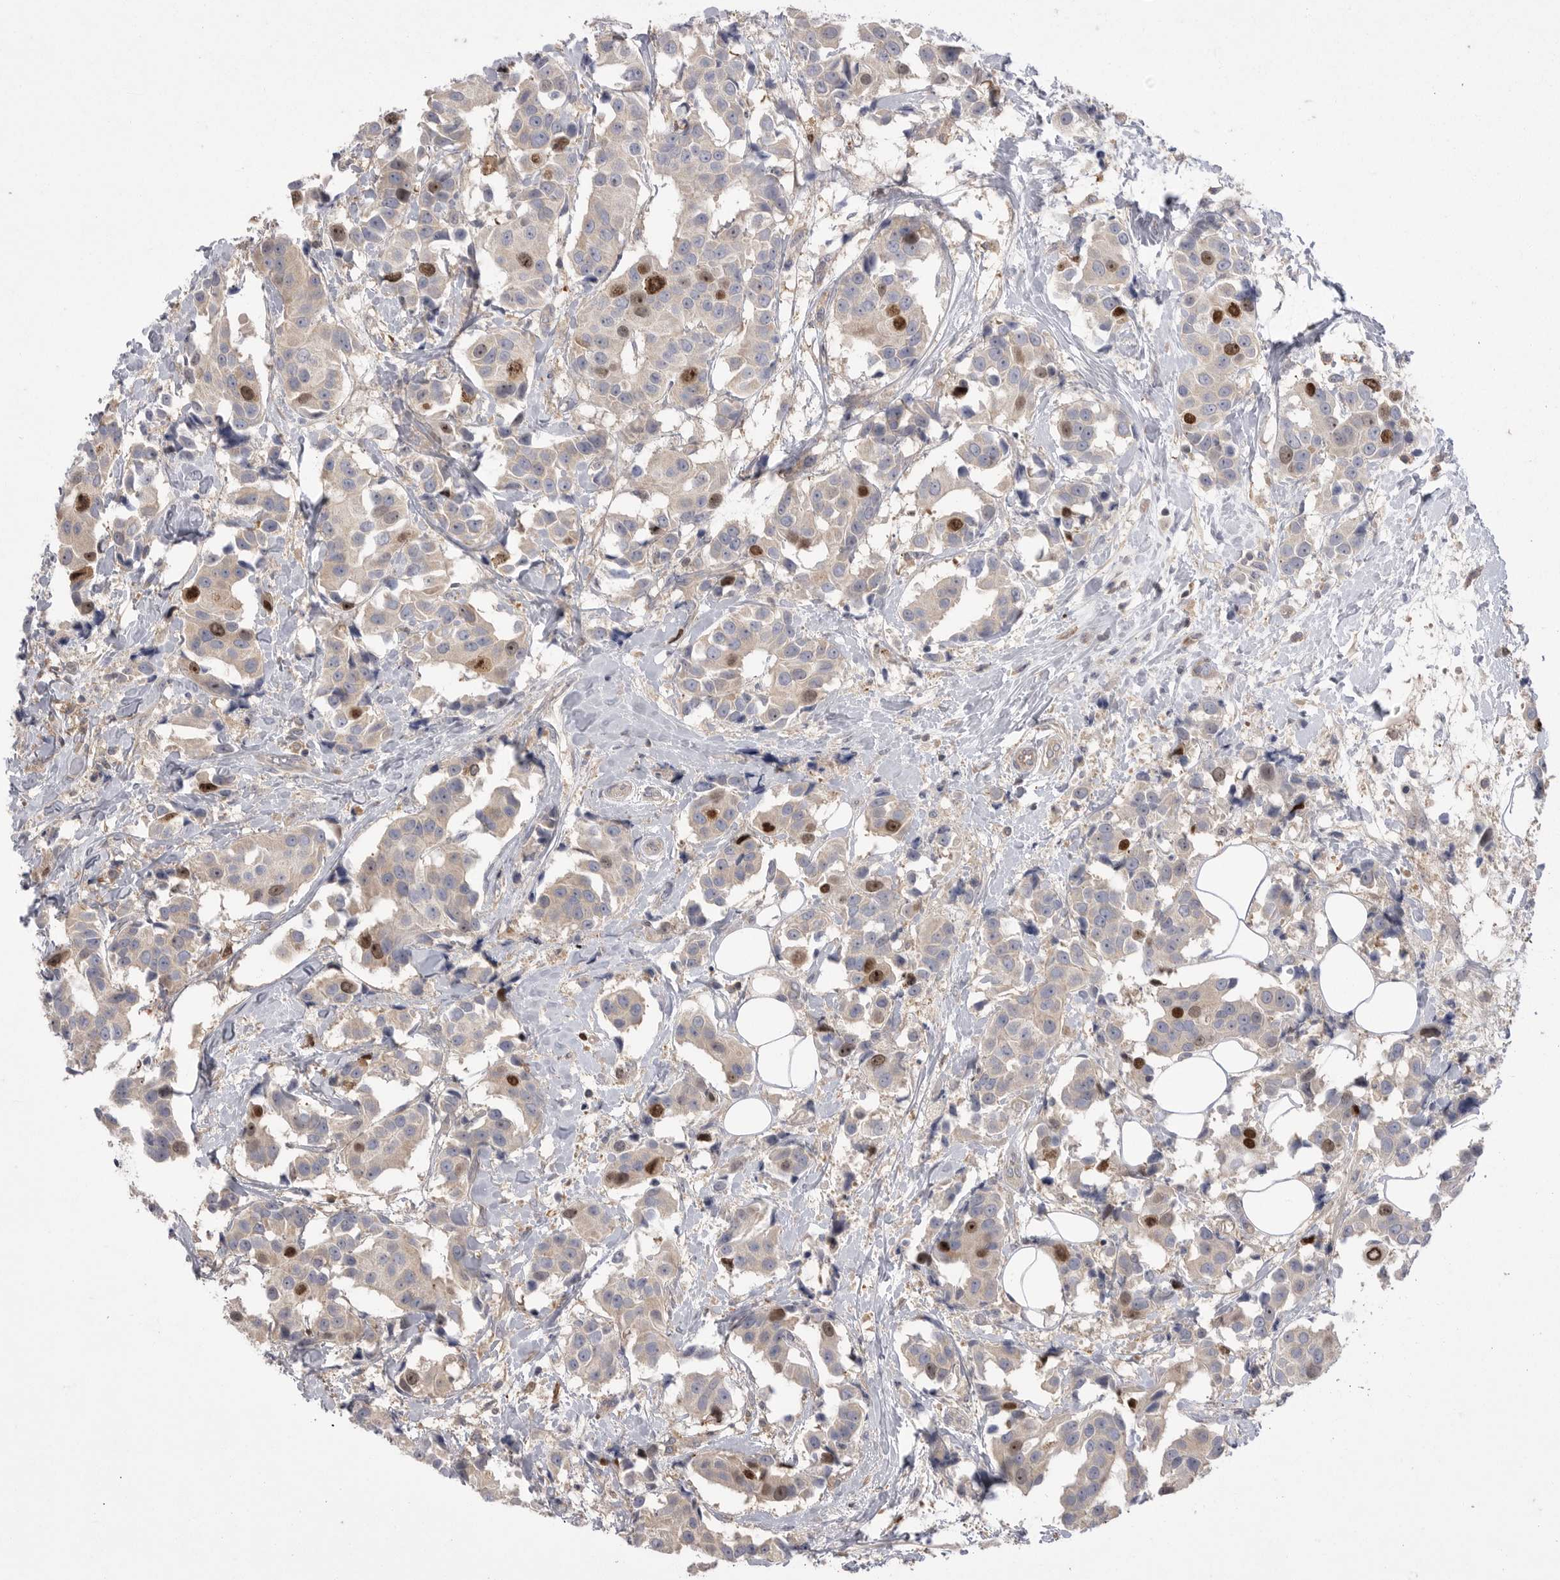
{"staining": {"intensity": "strong", "quantity": "<25%", "location": "cytoplasmic/membranous,nuclear"}, "tissue": "breast cancer", "cell_type": "Tumor cells", "image_type": "cancer", "snomed": [{"axis": "morphology", "description": "Normal tissue, NOS"}, {"axis": "morphology", "description": "Duct carcinoma"}, {"axis": "topography", "description": "Breast"}], "caption": "A micrograph of human breast cancer stained for a protein exhibits strong cytoplasmic/membranous and nuclear brown staining in tumor cells.", "gene": "TOP2A", "patient": {"sex": "female", "age": 39}}